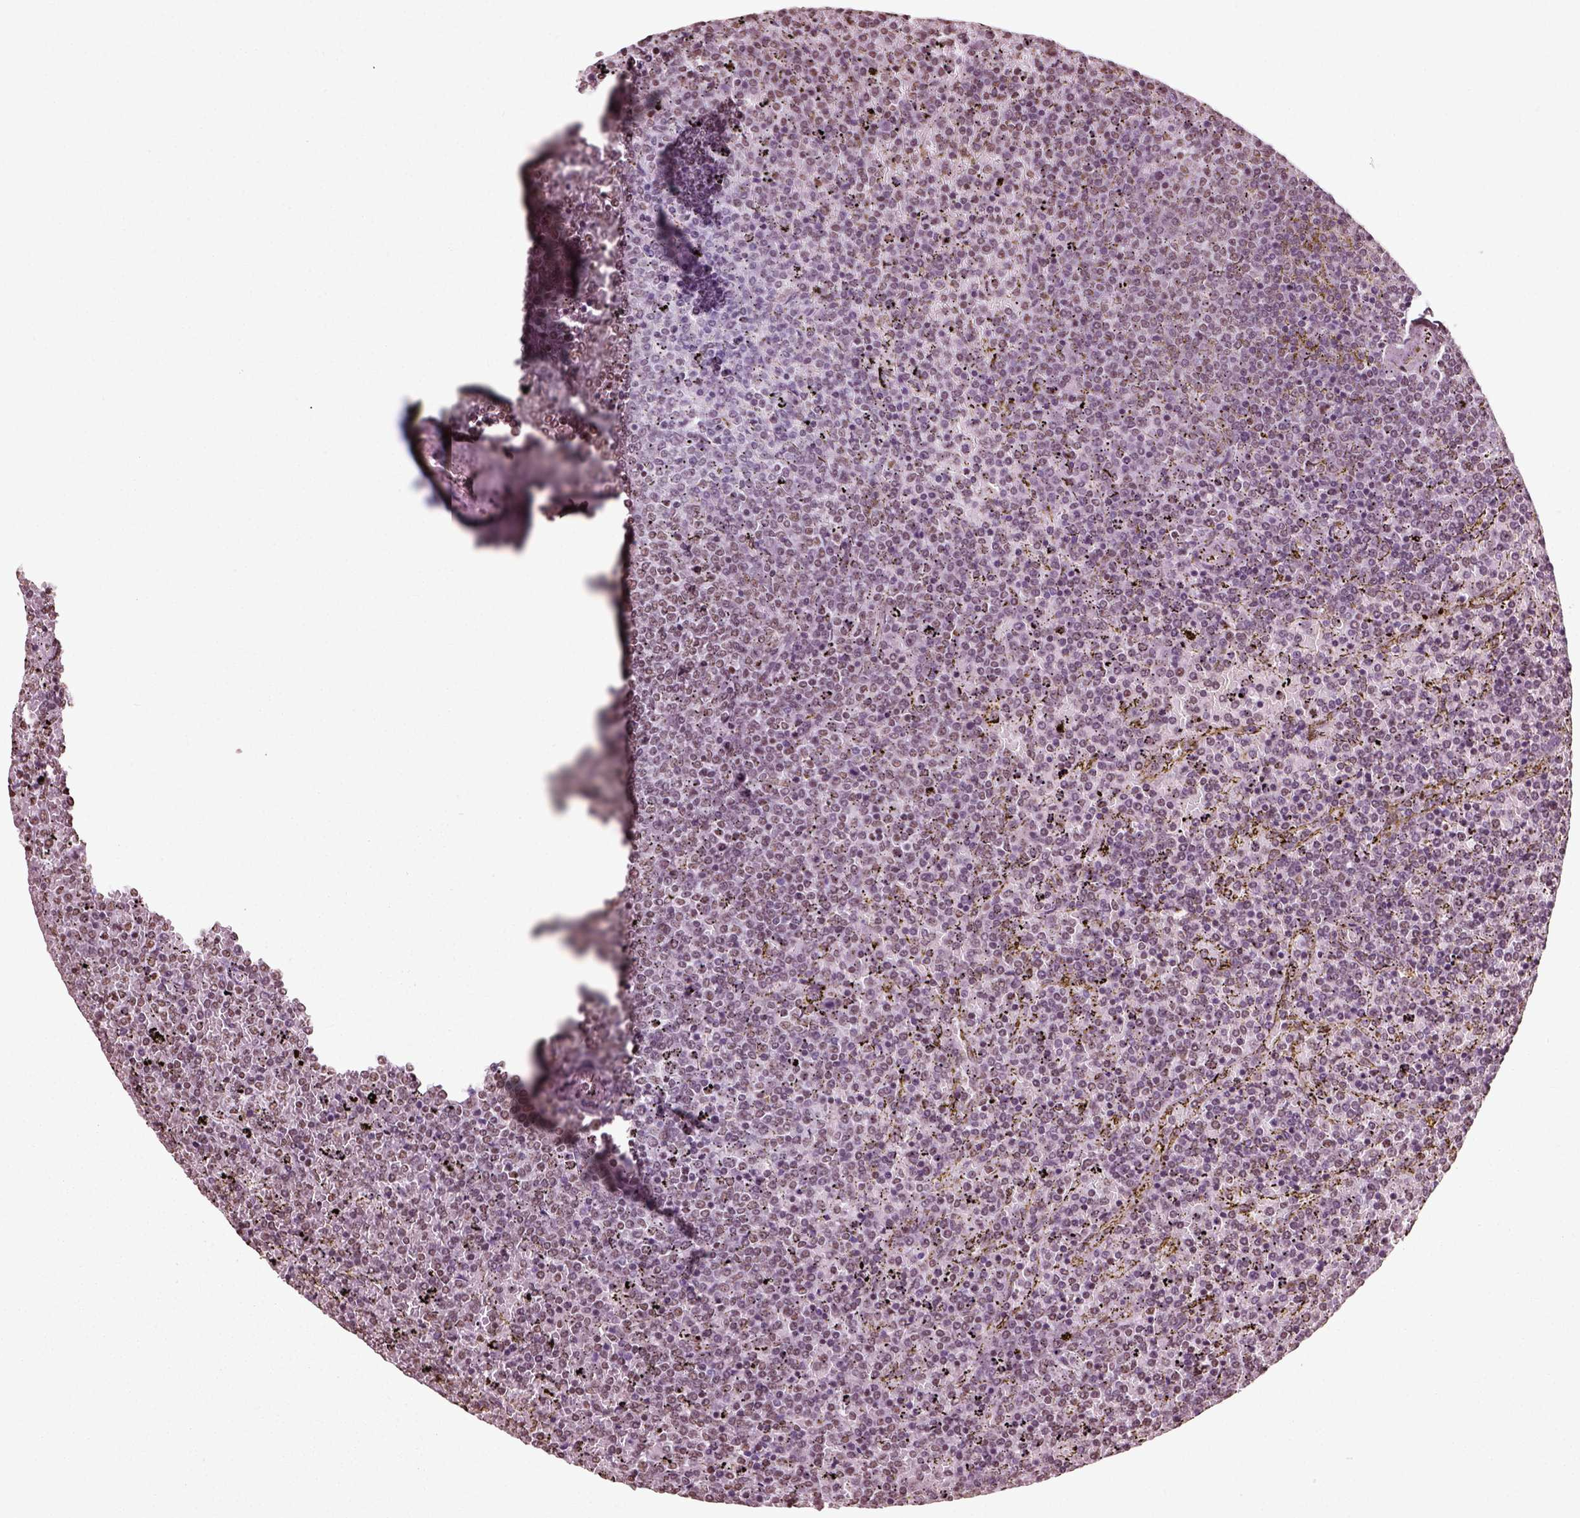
{"staining": {"intensity": "negative", "quantity": "none", "location": "none"}, "tissue": "lymphoma", "cell_type": "Tumor cells", "image_type": "cancer", "snomed": [{"axis": "morphology", "description": "Malignant lymphoma, non-Hodgkin's type, Low grade"}, {"axis": "topography", "description": "Spleen"}], "caption": "Tumor cells show no significant protein expression in malignant lymphoma, non-Hodgkin's type (low-grade). (IHC, brightfield microscopy, high magnification).", "gene": "POLR1H", "patient": {"sex": "female", "age": 77}}